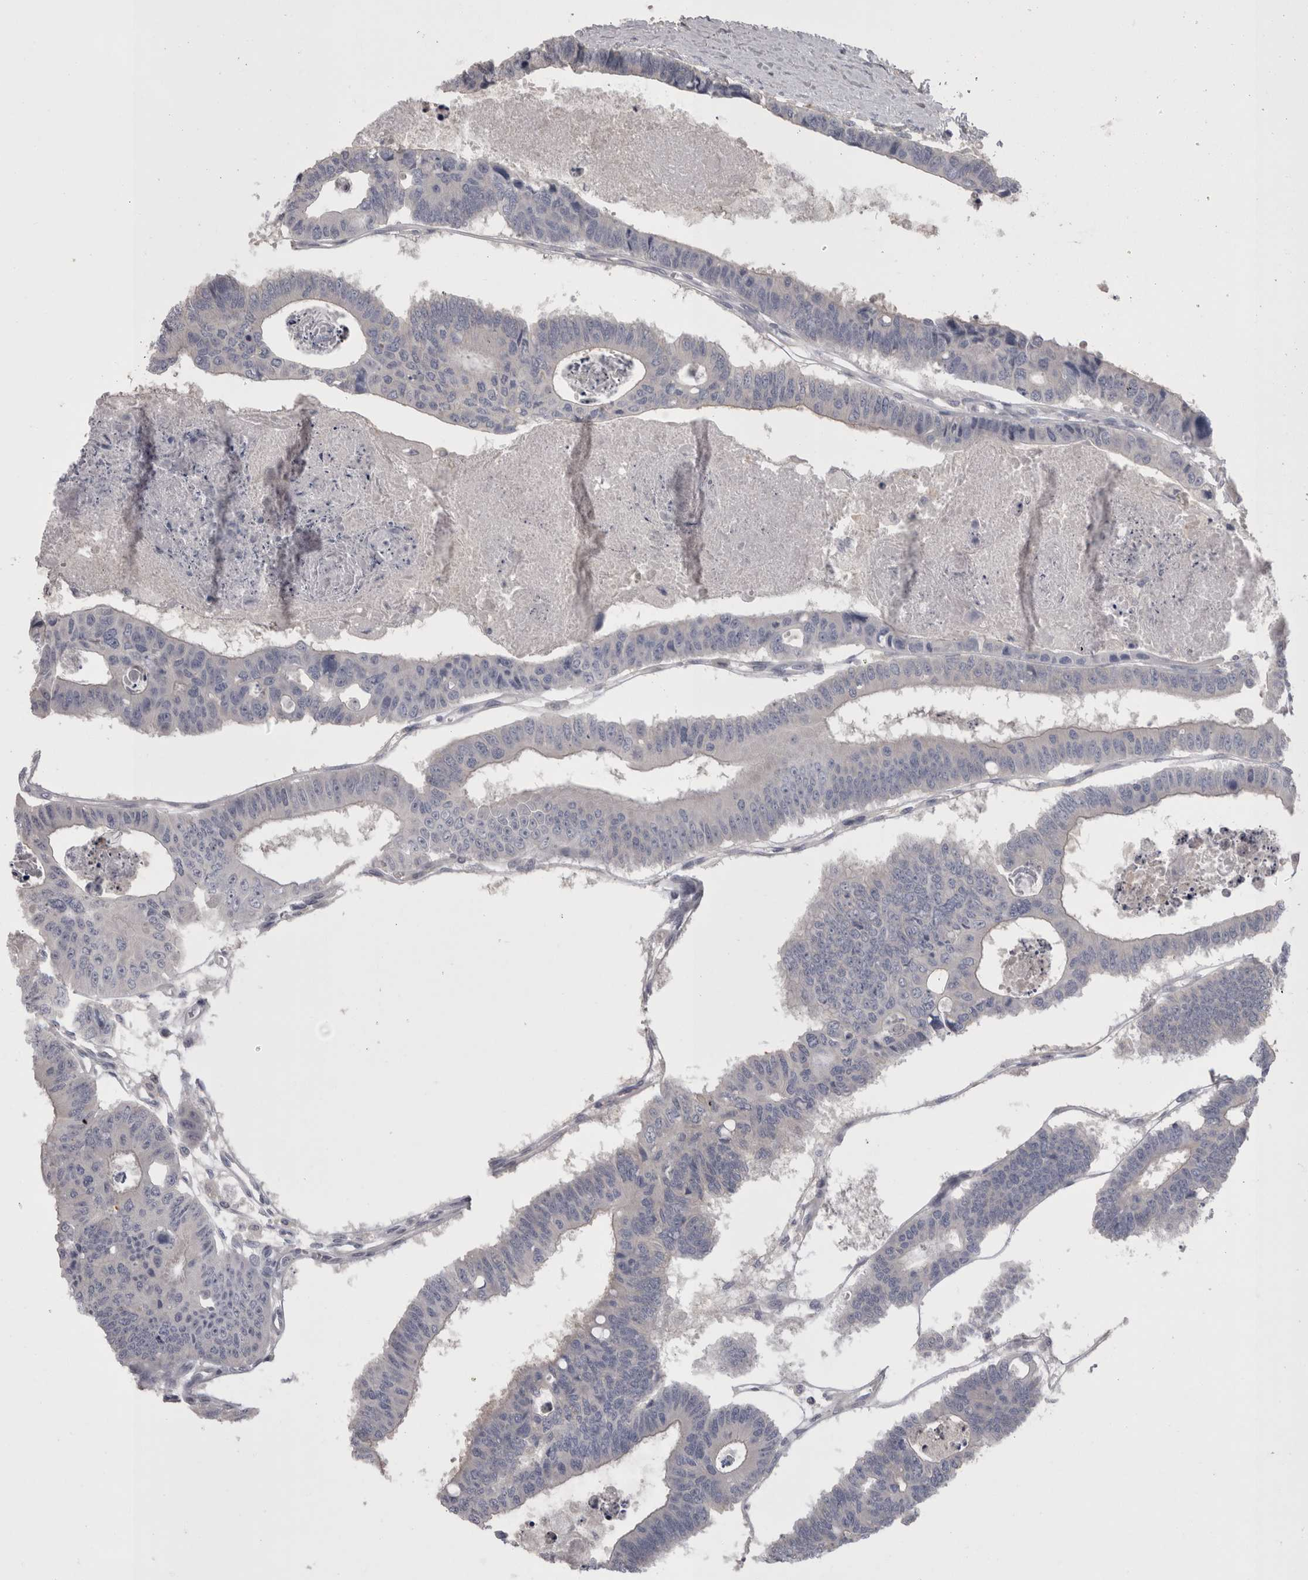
{"staining": {"intensity": "negative", "quantity": "none", "location": "none"}, "tissue": "colorectal cancer", "cell_type": "Tumor cells", "image_type": "cancer", "snomed": [{"axis": "morphology", "description": "Adenocarcinoma, NOS"}, {"axis": "topography", "description": "Rectum"}], "caption": "This is an immunohistochemistry histopathology image of human adenocarcinoma (colorectal). There is no staining in tumor cells.", "gene": "CAMK2D", "patient": {"sex": "male", "age": 84}}